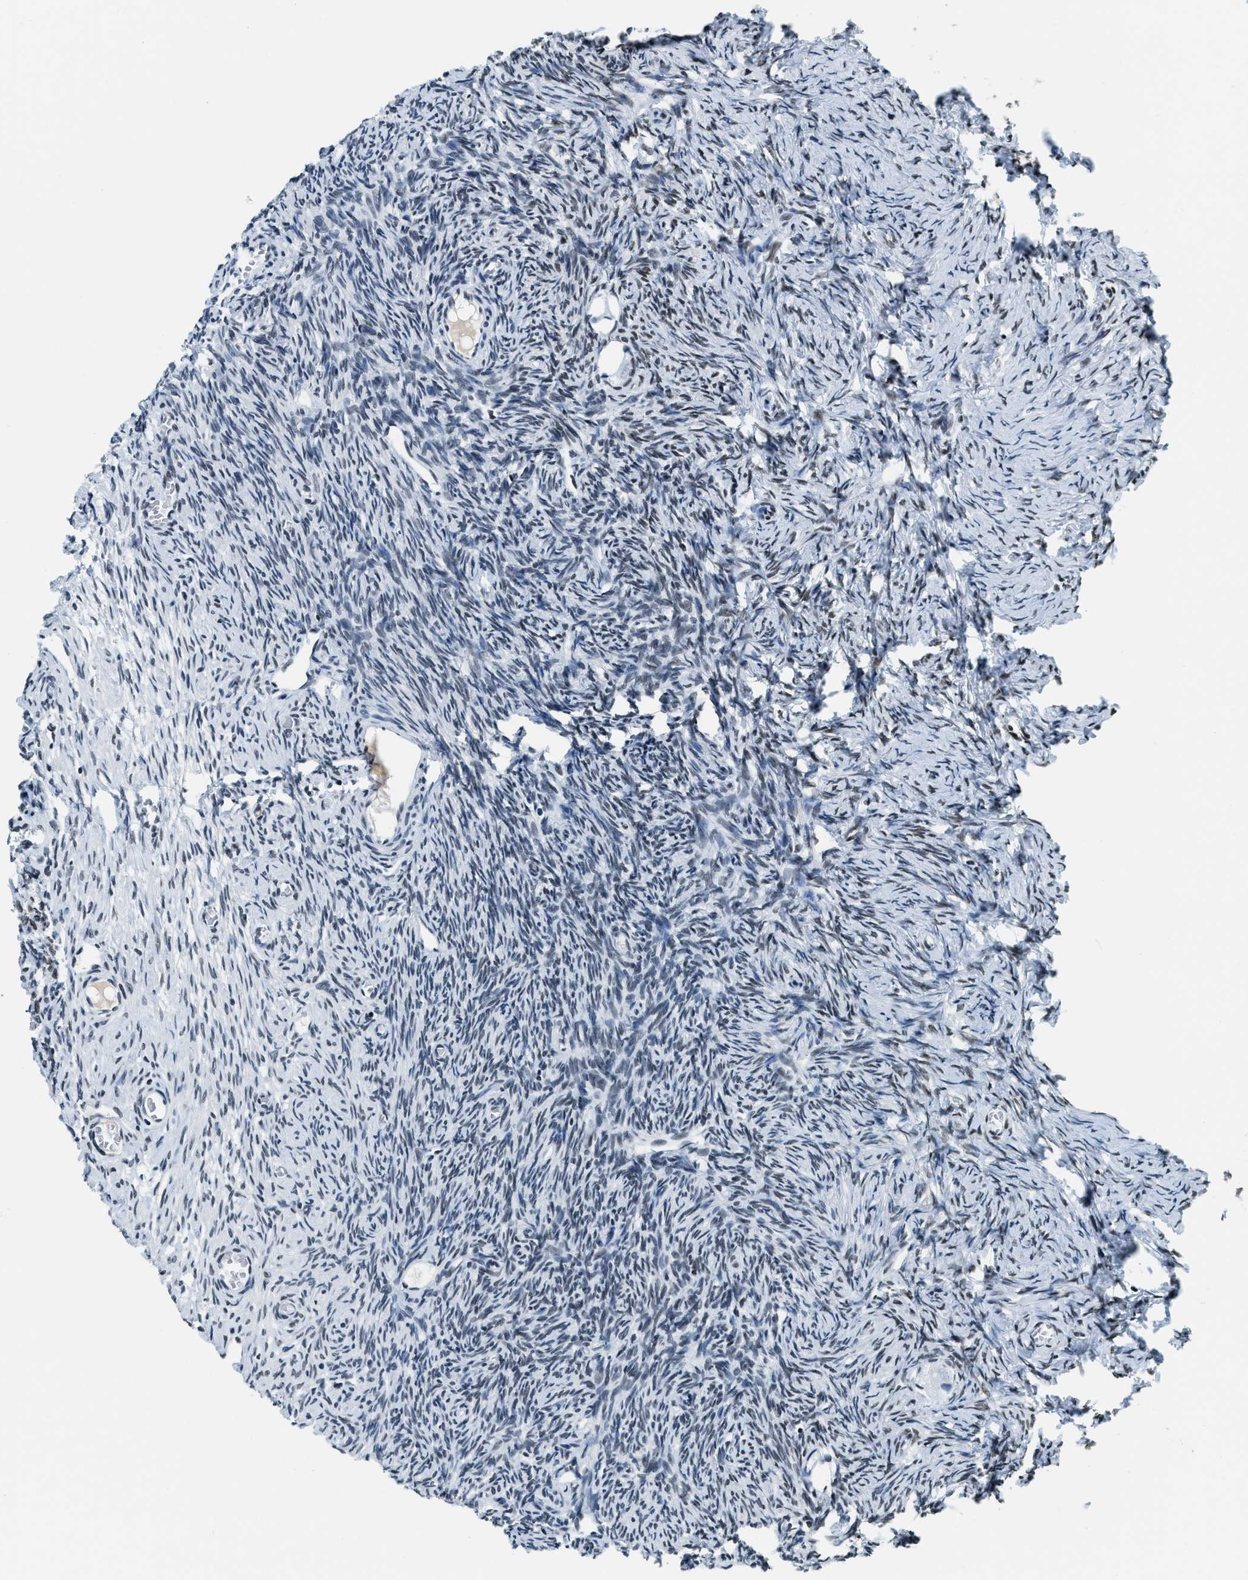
{"staining": {"intensity": "strong", "quantity": "25%-75%", "location": "nuclear"}, "tissue": "ovary", "cell_type": "Follicle cells", "image_type": "normal", "snomed": [{"axis": "morphology", "description": "Normal tissue, NOS"}, {"axis": "topography", "description": "Ovary"}], "caption": "Follicle cells display high levels of strong nuclear positivity in about 25%-75% of cells in normal ovary.", "gene": "TOP1", "patient": {"sex": "female", "age": 27}}